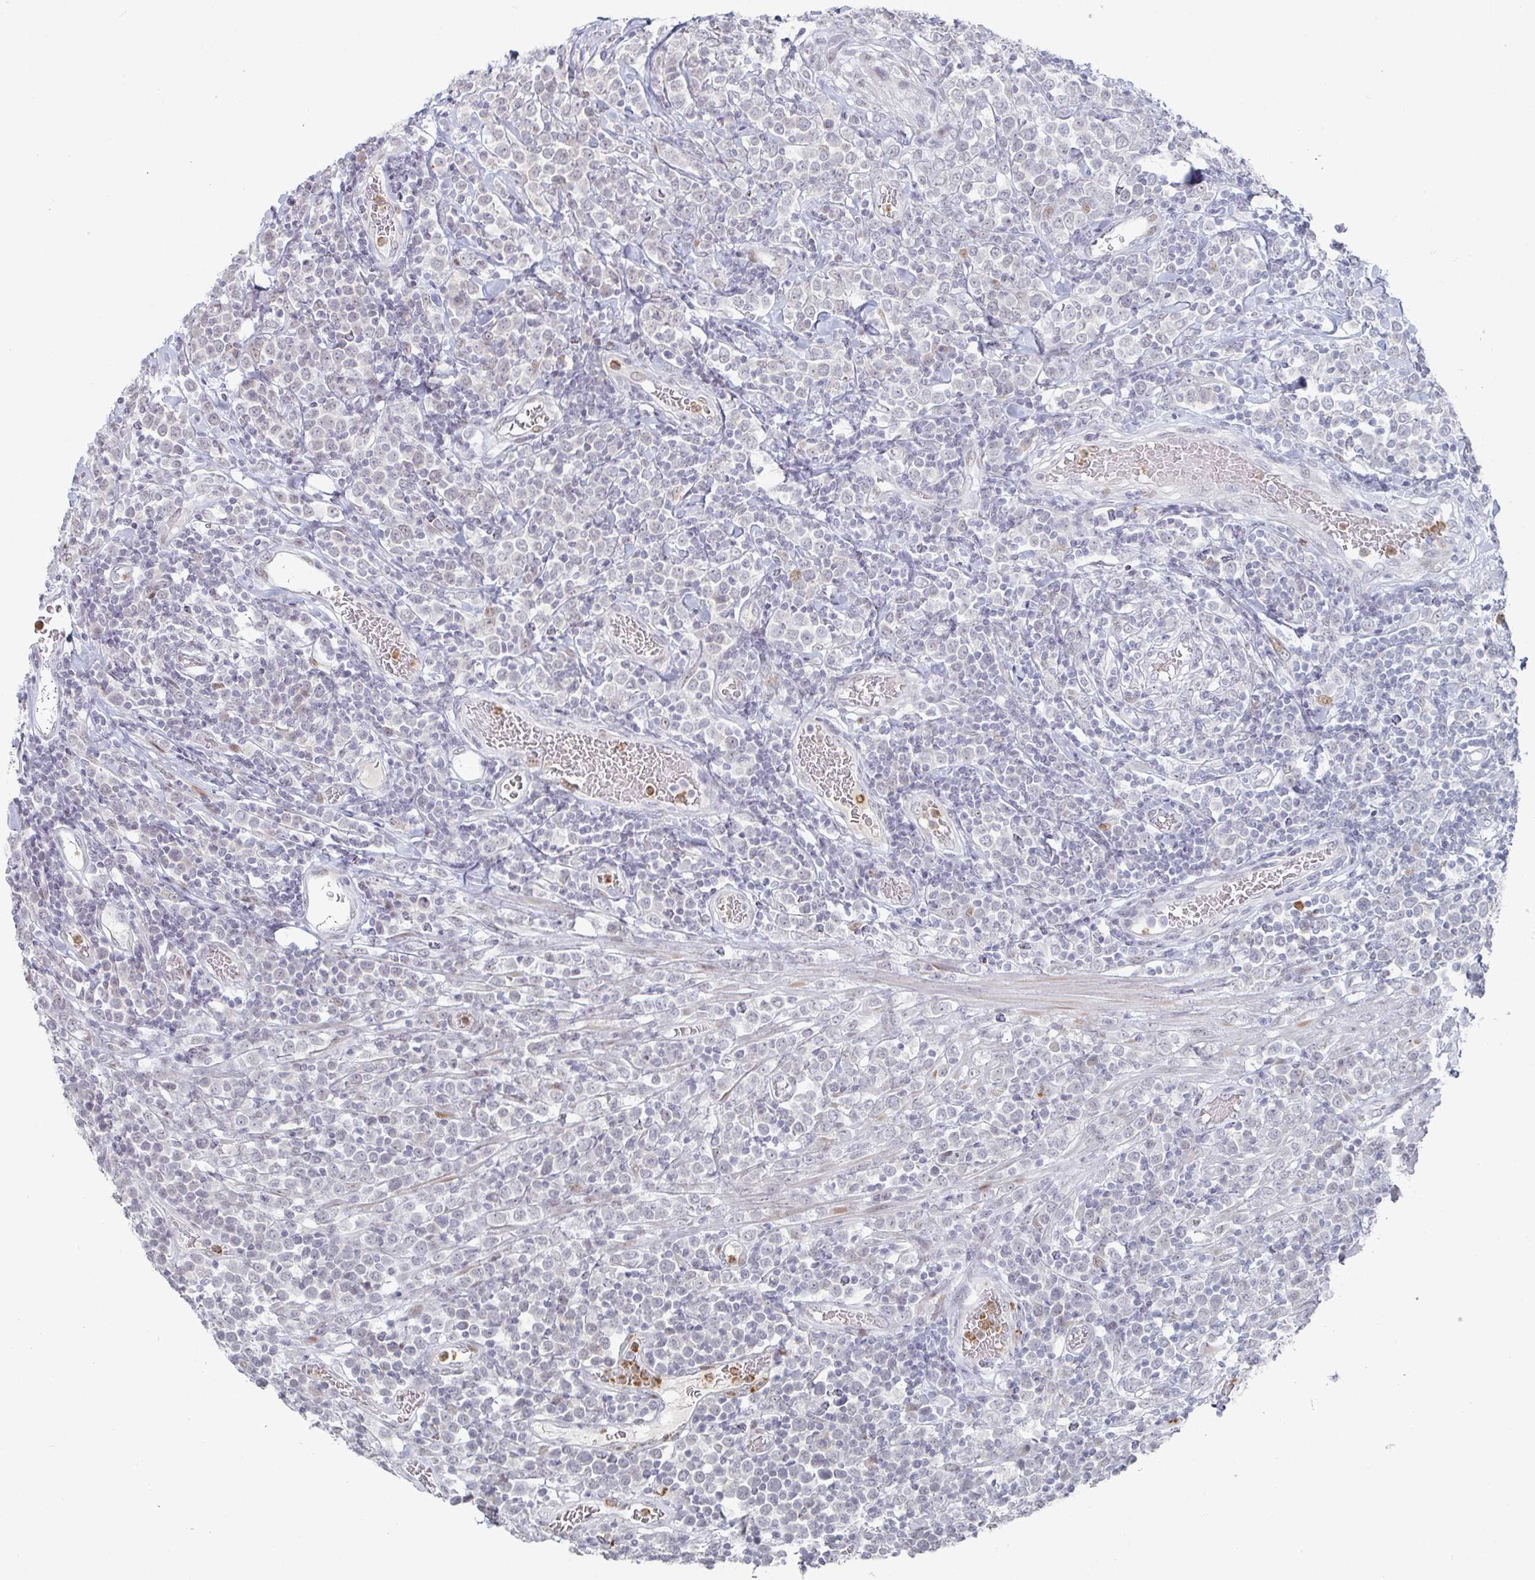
{"staining": {"intensity": "negative", "quantity": "none", "location": "none"}, "tissue": "lymphoma", "cell_type": "Tumor cells", "image_type": "cancer", "snomed": [{"axis": "morphology", "description": "Malignant lymphoma, non-Hodgkin's type, High grade"}, {"axis": "topography", "description": "Soft tissue"}], "caption": "An immunohistochemistry micrograph of high-grade malignant lymphoma, non-Hodgkin's type is shown. There is no staining in tumor cells of high-grade malignant lymphoma, non-Hodgkin's type.", "gene": "LIN54", "patient": {"sex": "female", "age": 56}}